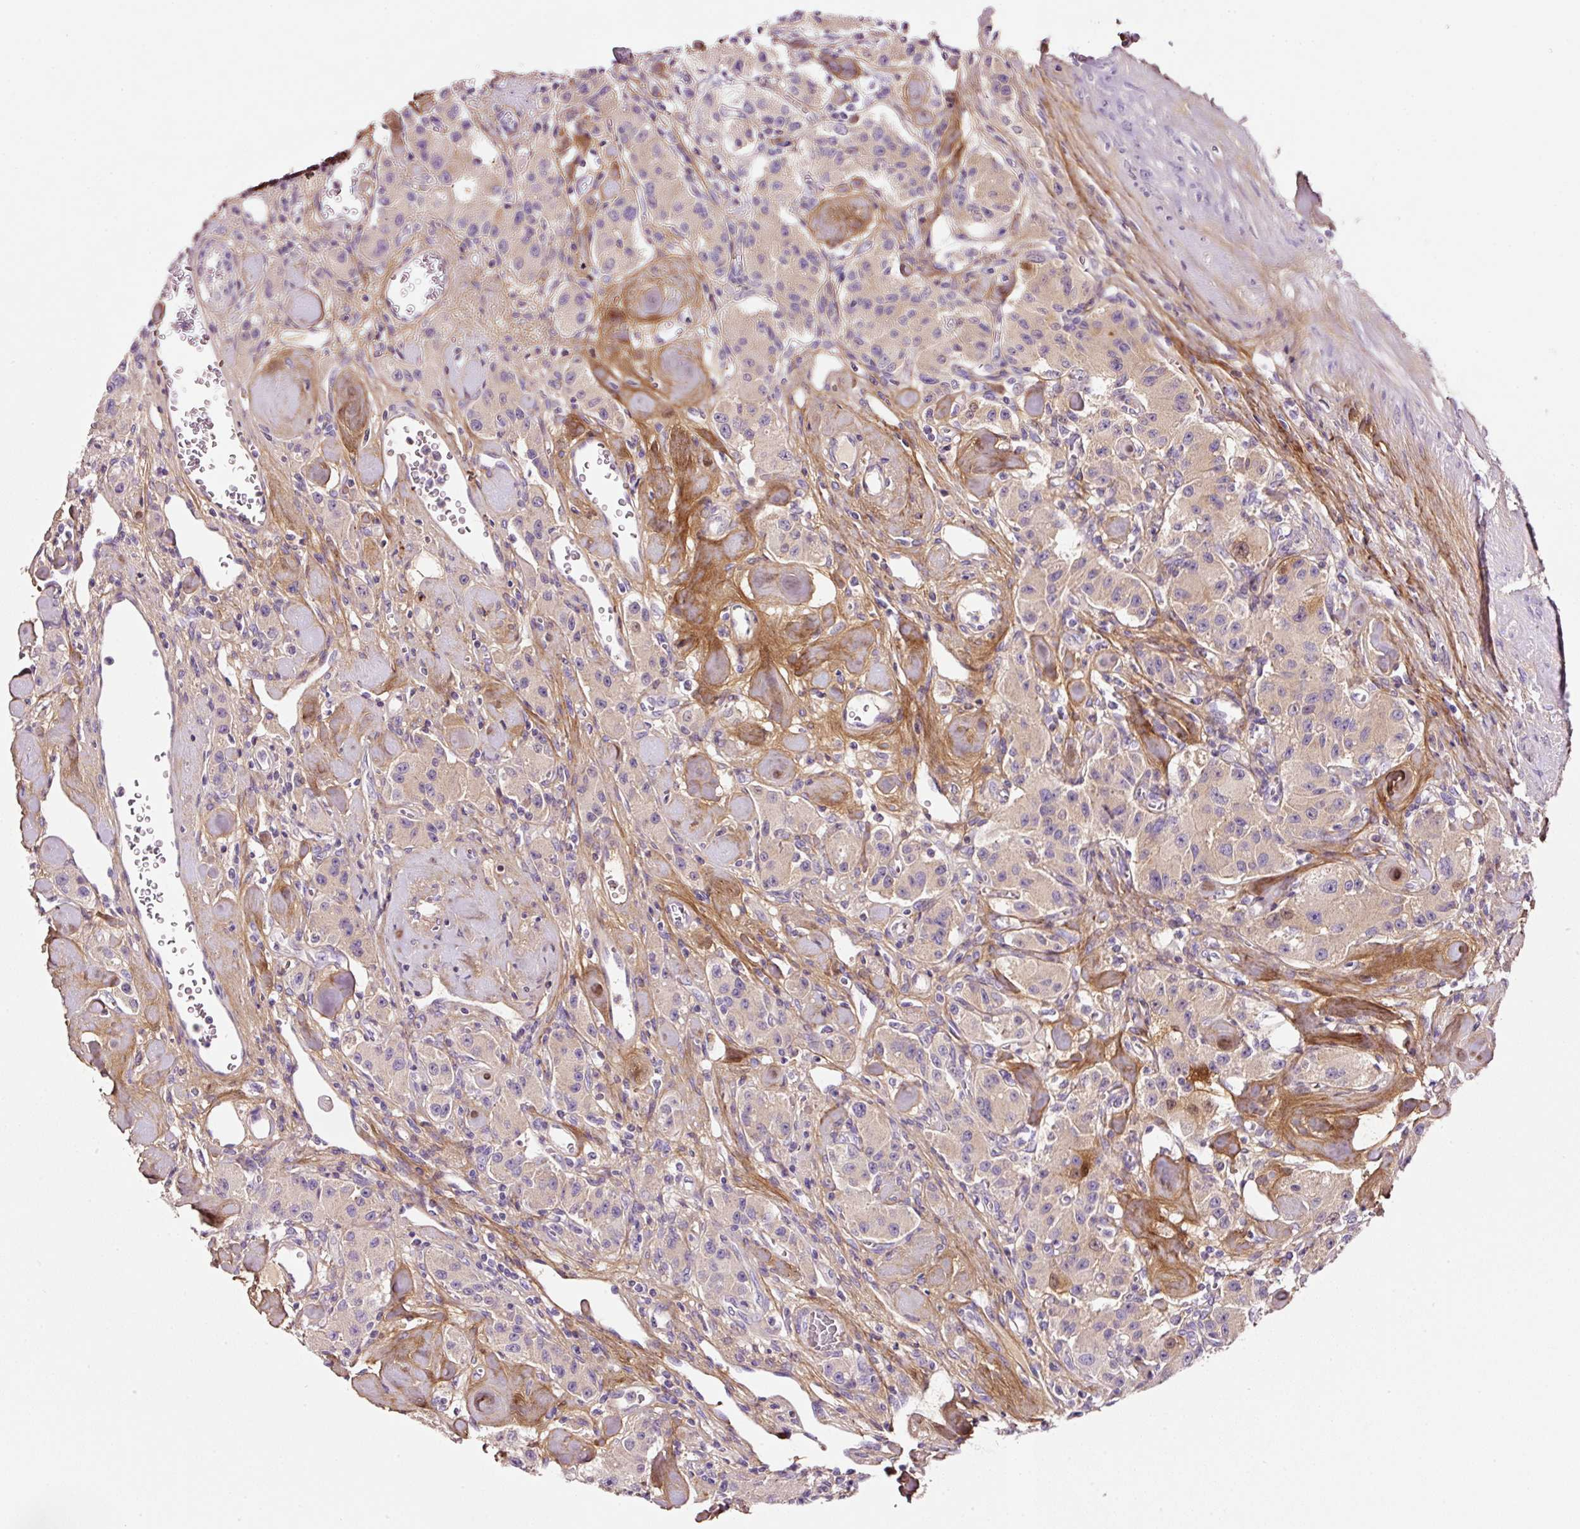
{"staining": {"intensity": "negative", "quantity": "none", "location": "none"}, "tissue": "carcinoid", "cell_type": "Tumor cells", "image_type": "cancer", "snomed": [{"axis": "morphology", "description": "Carcinoid, malignant, NOS"}, {"axis": "topography", "description": "Pancreas"}], "caption": "Micrograph shows no protein staining in tumor cells of carcinoid tissue. (DAB (3,3'-diaminobenzidine) immunohistochemistry with hematoxylin counter stain).", "gene": "SOS2", "patient": {"sex": "male", "age": 41}}